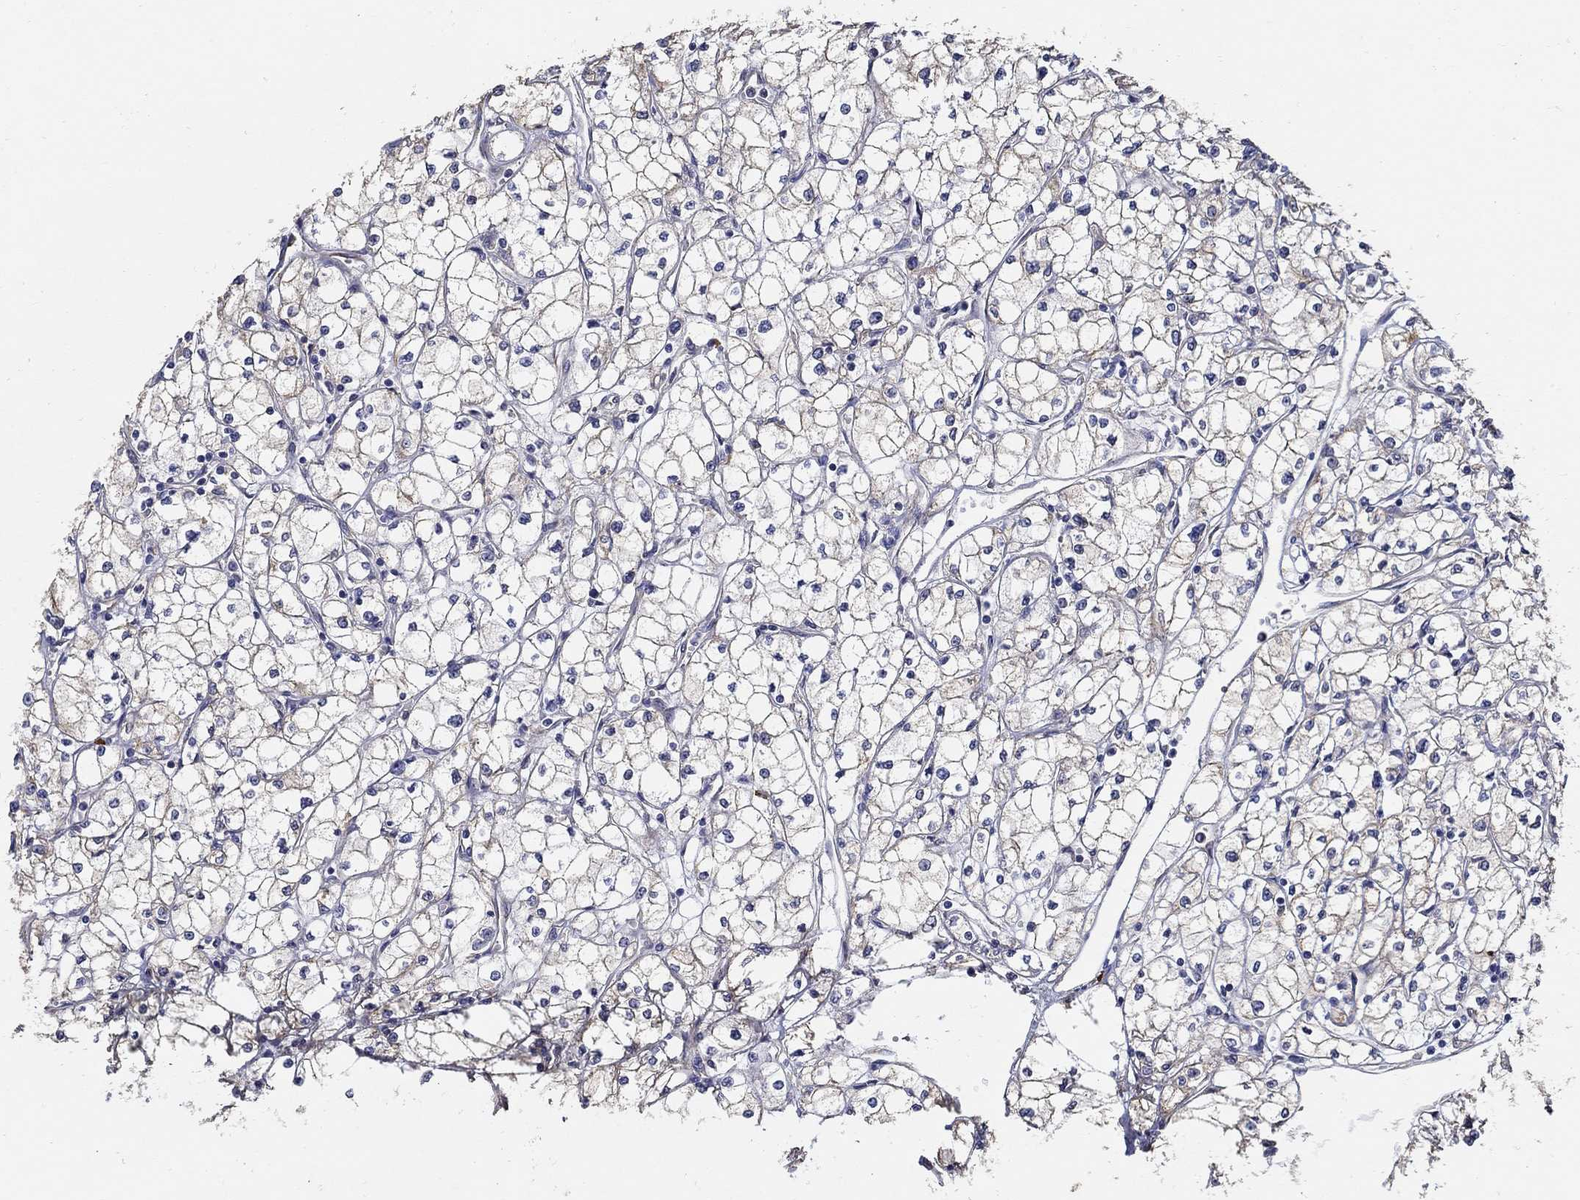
{"staining": {"intensity": "negative", "quantity": "none", "location": "none"}, "tissue": "renal cancer", "cell_type": "Tumor cells", "image_type": "cancer", "snomed": [{"axis": "morphology", "description": "Adenocarcinoma, NOS"}, {"axis": "topography", "description": "Kidney"}], "caption": "Renal cancer (adenocarcinoma) was stained to show a protein in brown. There is no significant staining in tumor cells.", "gene": "EMILIN3", "patient": {"sex": "male", "age": 67}}